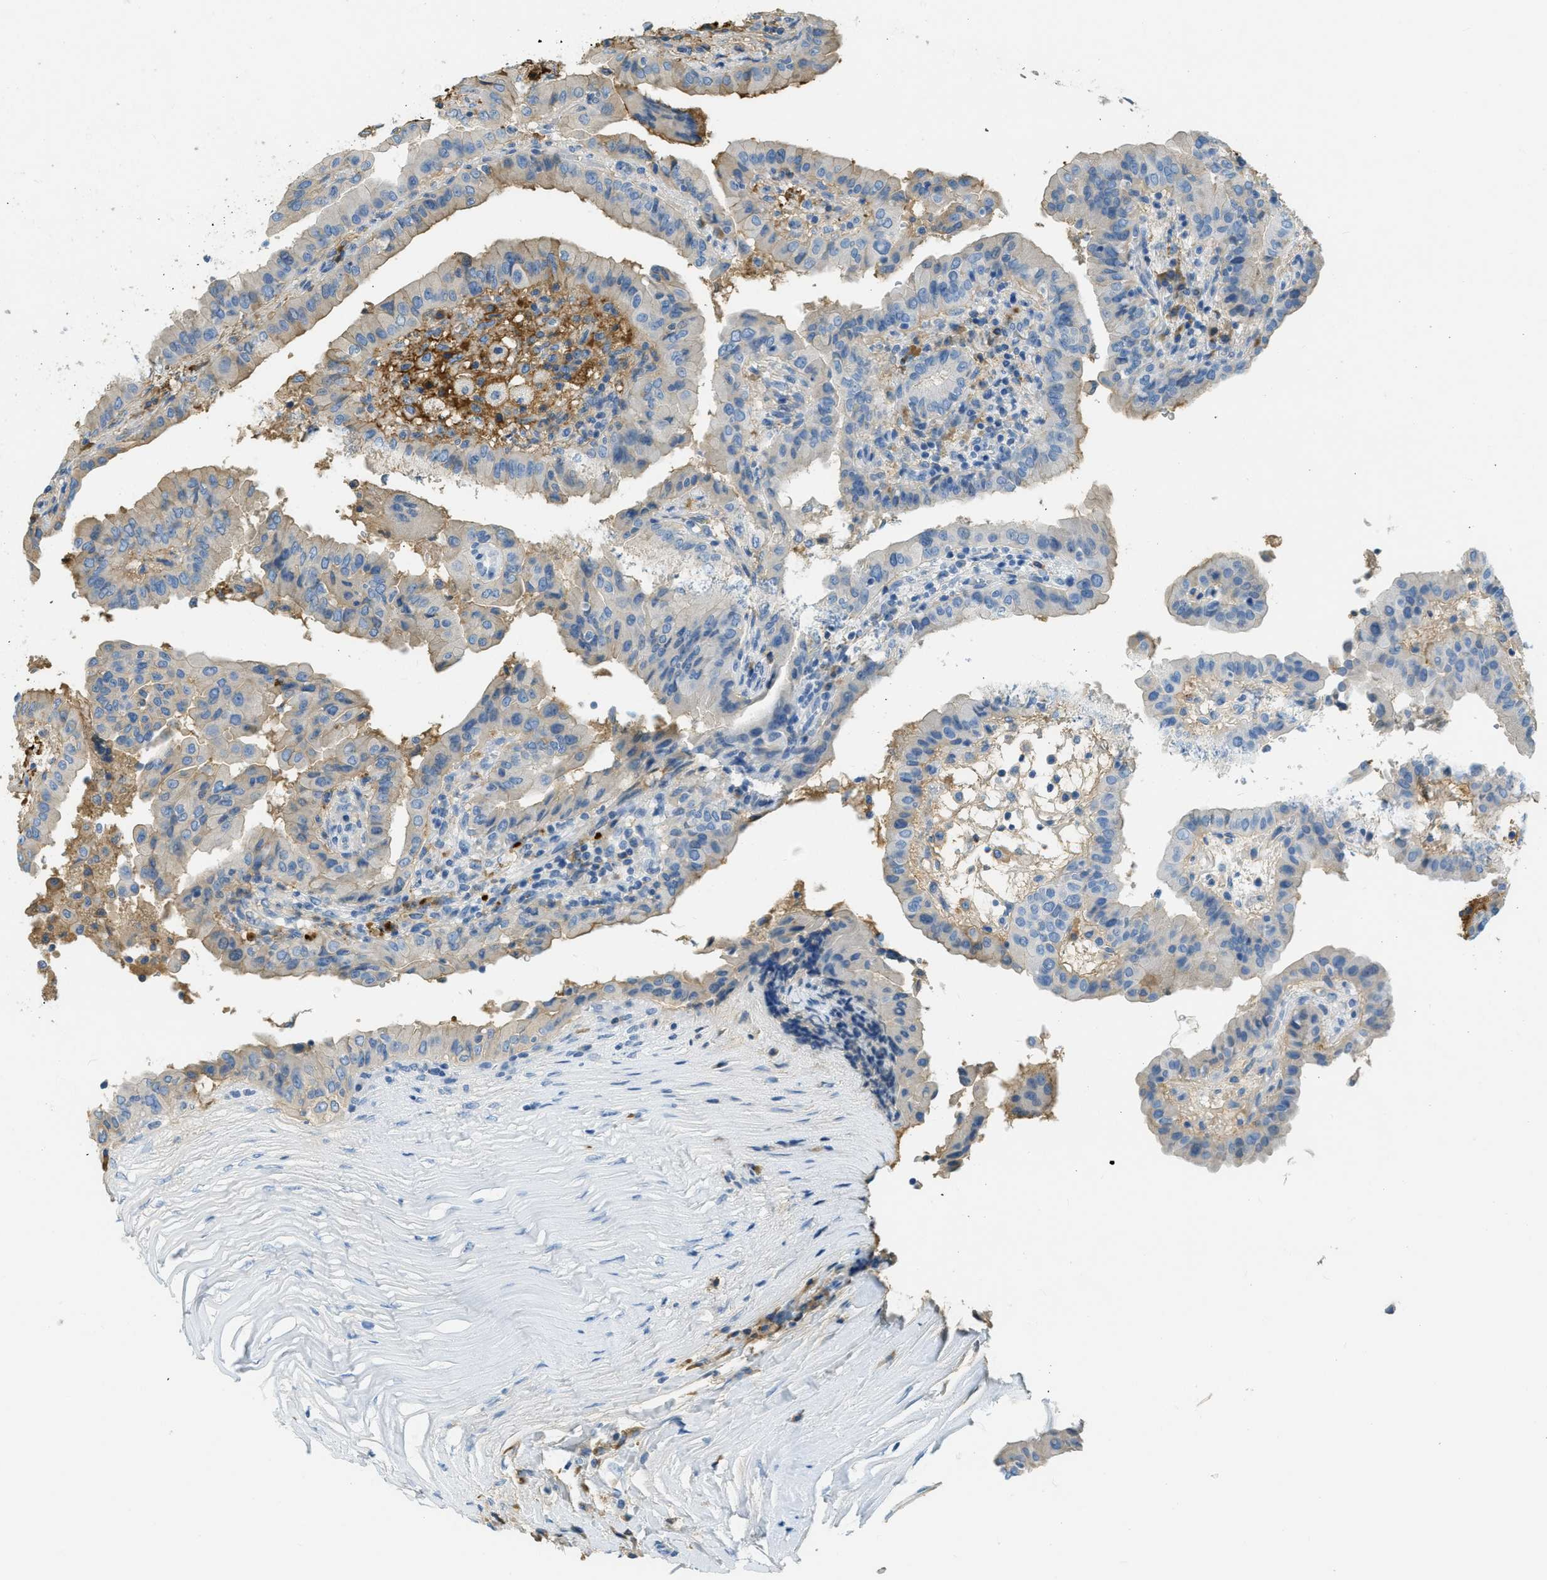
{"staining": {"intensity": "weak", "quantity": "<25%", "location": "cytoplasmic/membranous"}, "tissue": "thyroid cancer", "cell_type": "Tumor cells", "image_type": "cancer", "snomed": [{"axis": "morphology", "description": "Papillary adenocarcinoma, NOS"}, {"axis": "topography", "description": "Thyroid gland"}], "caption": "High magnification brightfield microscopy of thyroid papillary adenocarcinoma stained with DAB (3,3'-diaminobenzidine) (brown) and counterstained with hematoxylin (blue): tumor cells show no significant expression.", "gene": "PRTN3", "patient": {"sex": "male", "age": 33}}